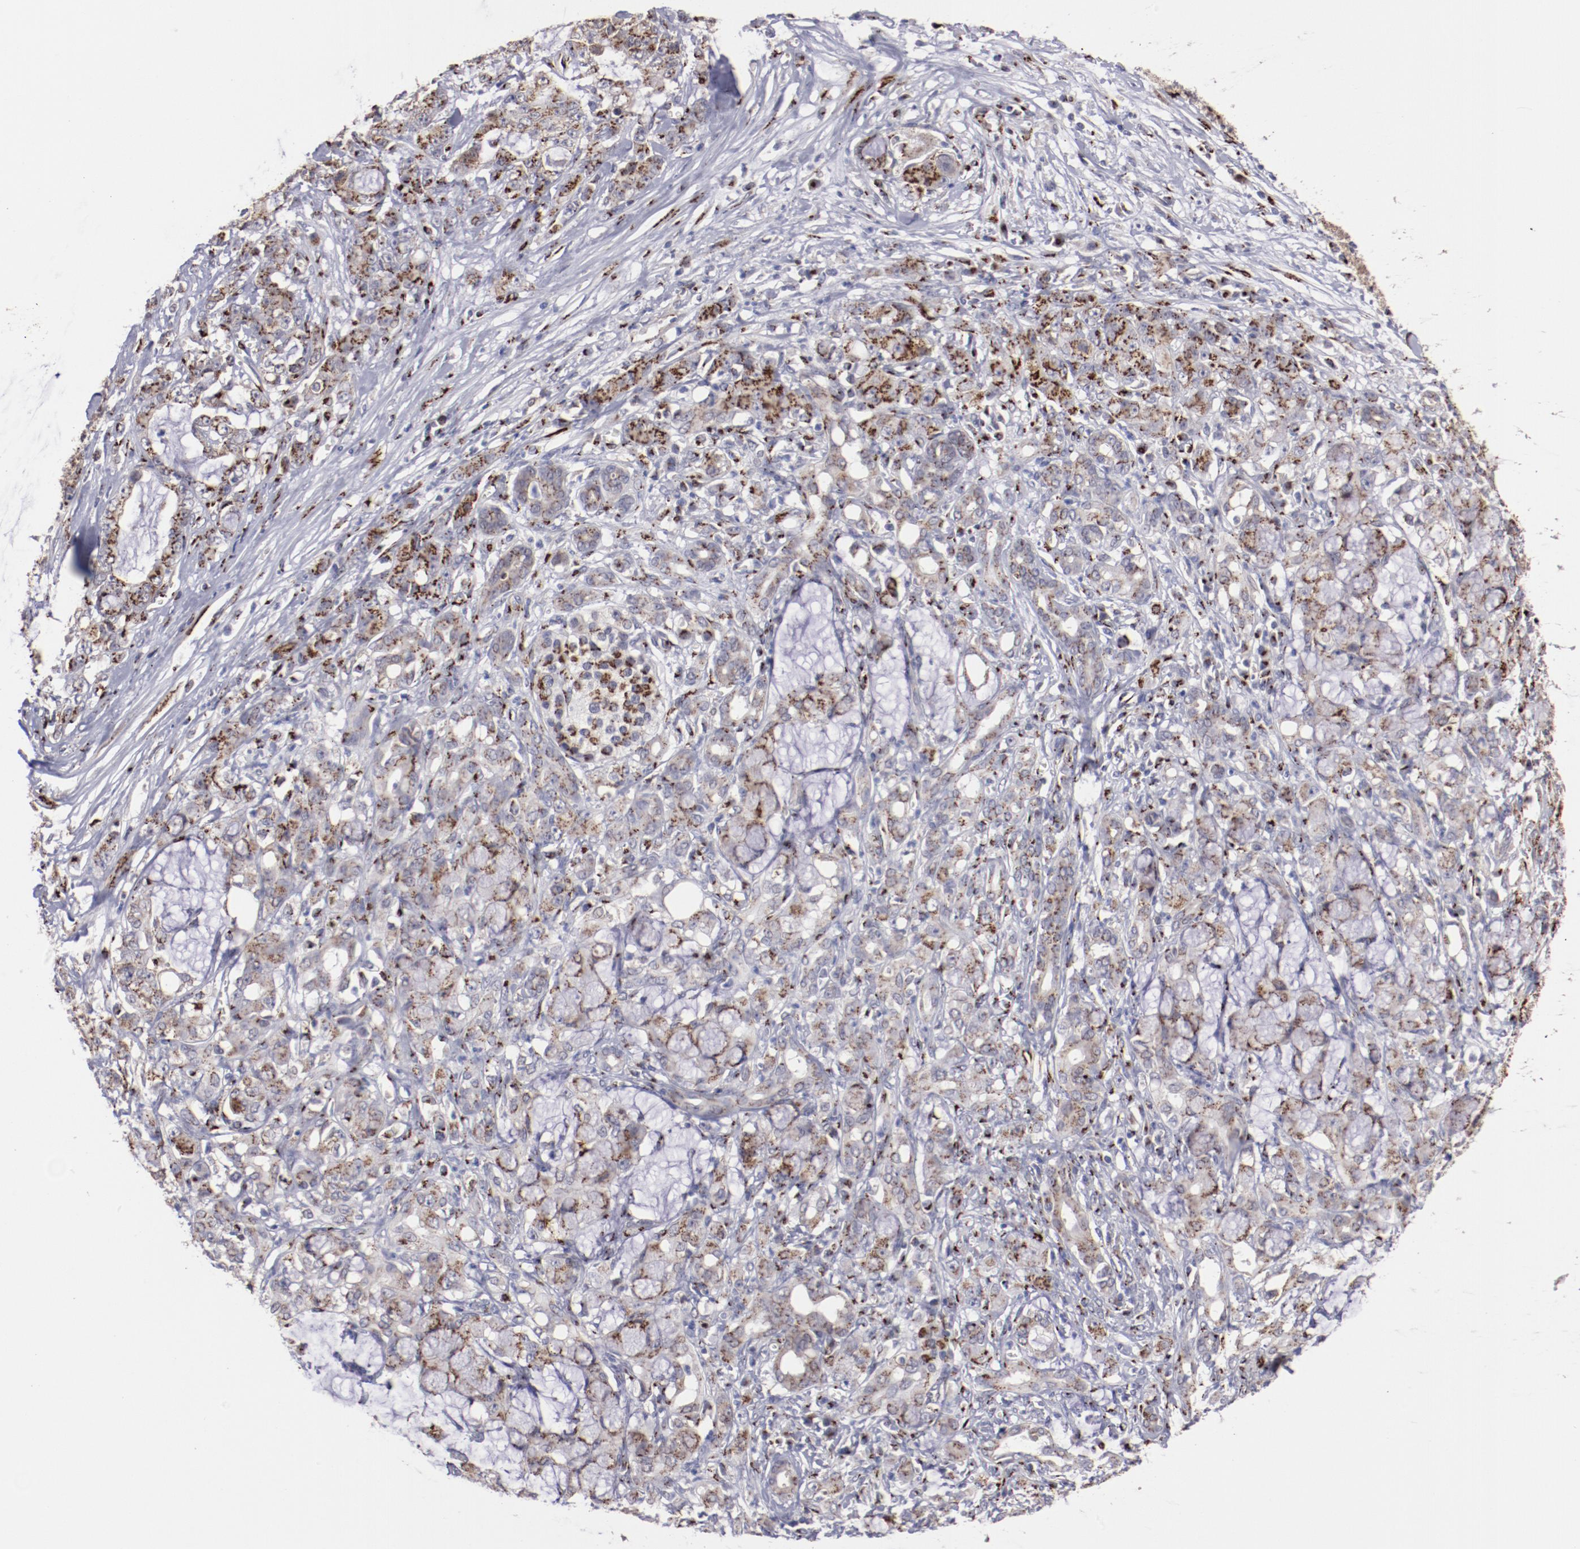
{"staining": {"intensity": "strong", "quantity": ">75%", "location": "cytoplasmic/membranous"}, "tissue": "pancreatic cancer", "cell_type": "Tumor cells", "image_type": "cancer", "snomed": [{"axis": "morphology", "description": "Adenocarcinoma, NOS"}, {"axis": "topography", "description": "Pancreas"}], "caption": "Brown immunohistochemical staining in pancreatic adenocarcinoma demonstrates strong cytoplasmic/membranous staining in approximately >75% of tumor cells.", "gene": "GOLIM4", "patient": {"sex": "female", "age": 73}}